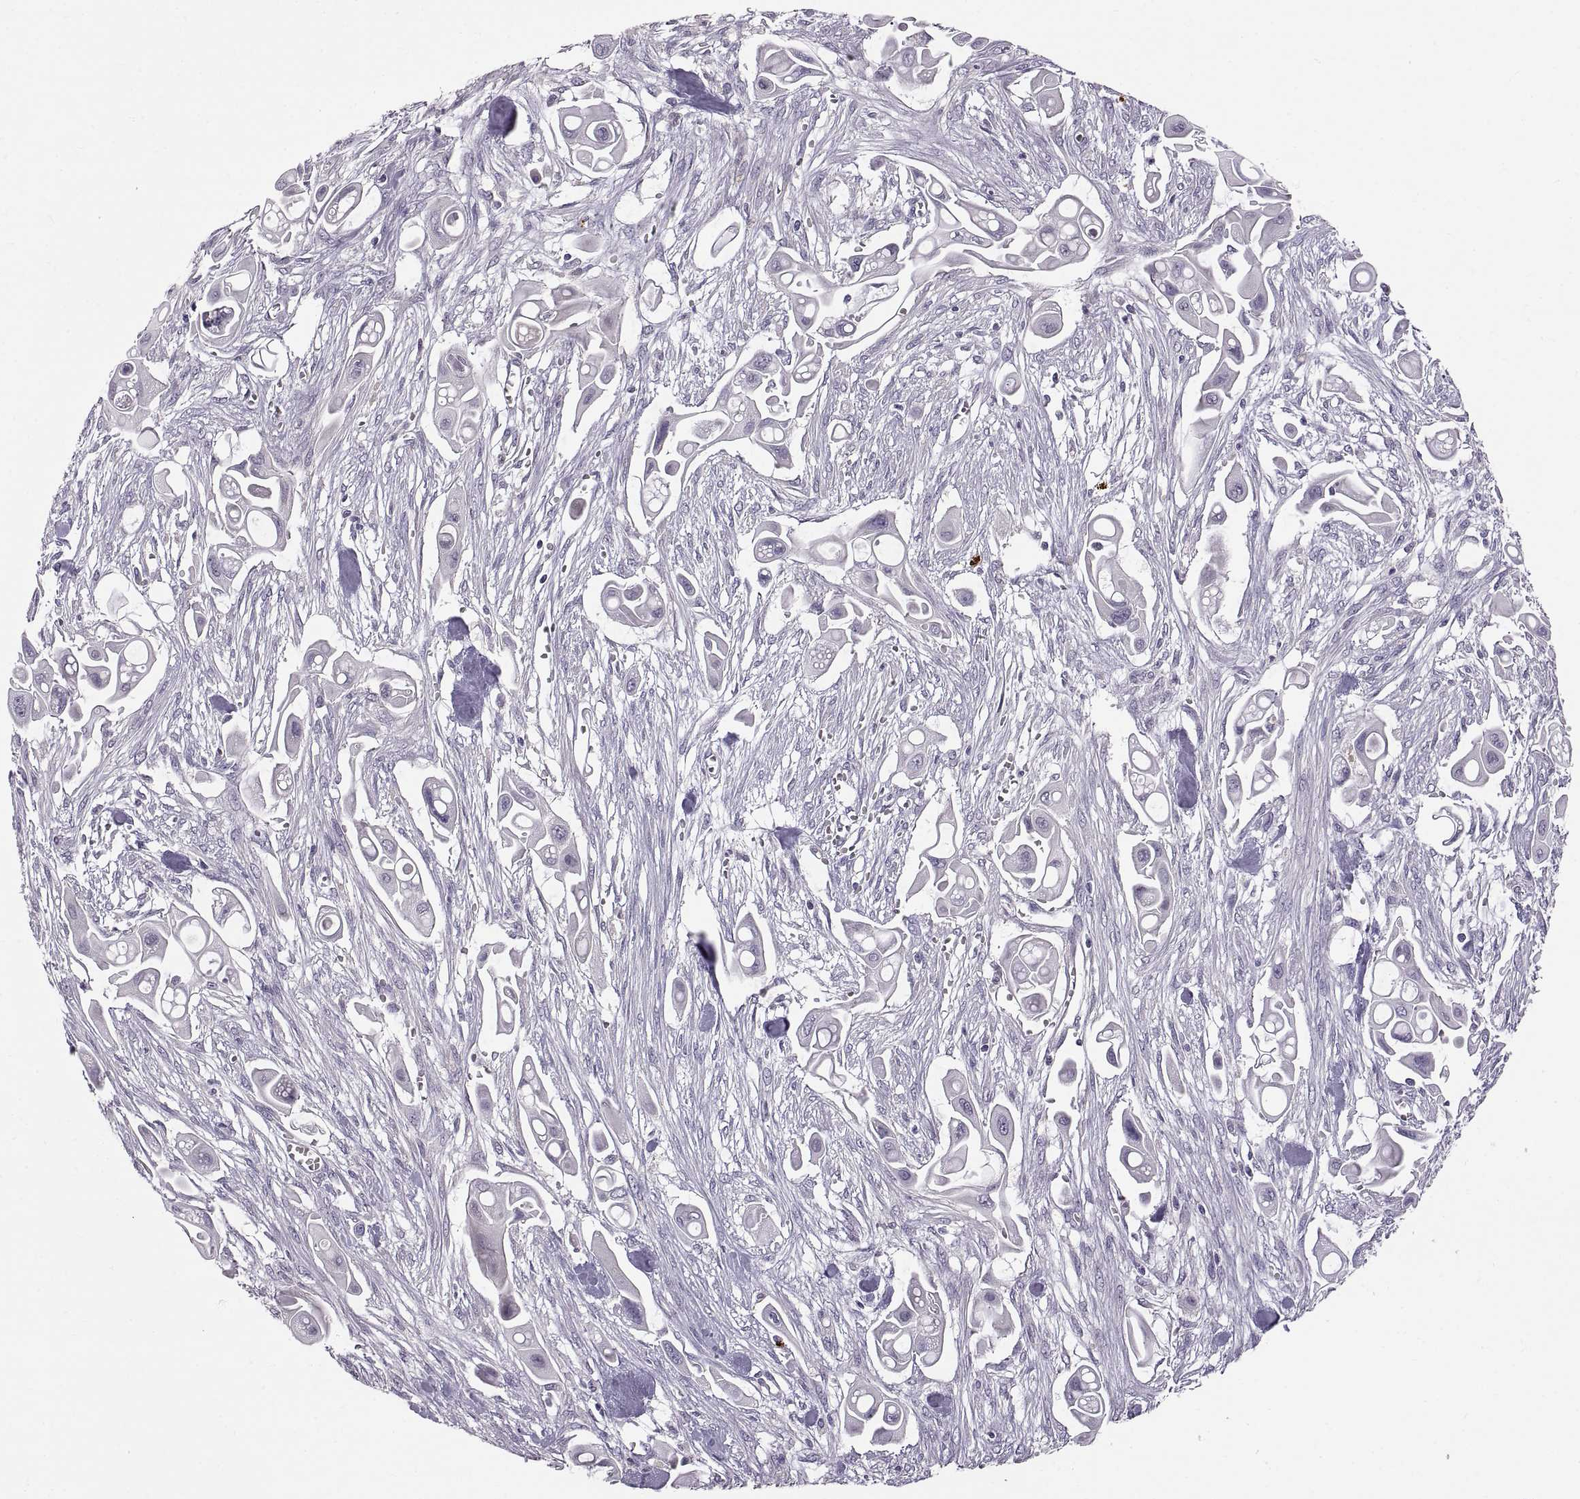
{"staining": {"intensity": "negative", "quantity": "none", "location": "none"}, "tissue": "pancreatic cancer", "cell_type": "Tumor cells", "image_type": "cancer", "snomed": [{"axis": "morphology", "description": "Adenocarcinoma, NOS"}, {"axis": "topography", "description": "Pancreas"}], "caption": "Micrograph shows no significant protein staining in tumor cells of pancreatic adenocarcinoma.", "gene": "WFDC8", "patient": {"sex": "male", "age": 50}}